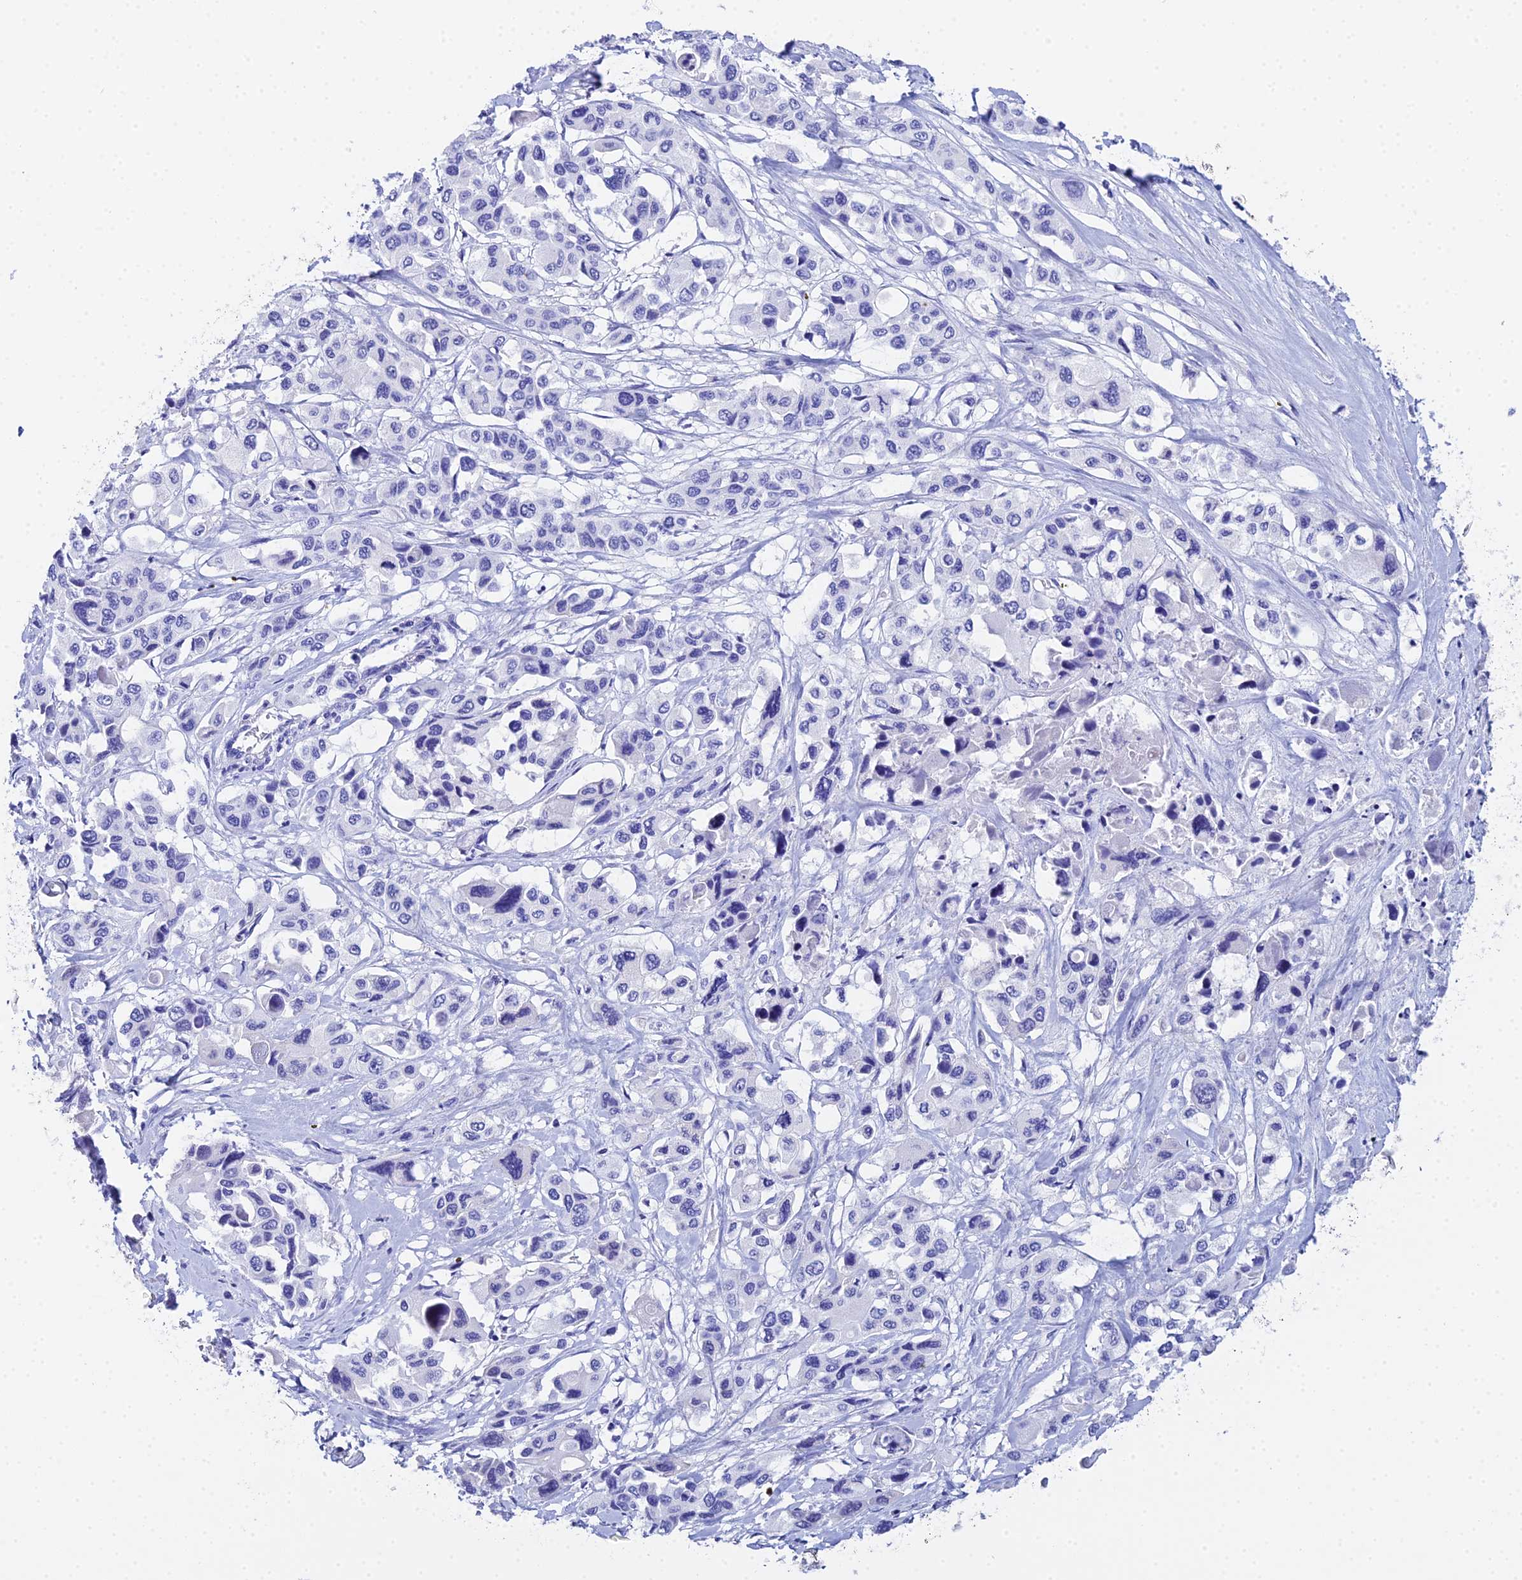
{"staining": {"intensity": "negative", "quantity": "none", "location": "none"}, "tissue": "pancreatic cancer", "cell_type": "Tumor cells", "image_type": "cancer", "snomed": [{"axis": "morphology", "description": "Adenocarcinoma, NOS"}, {"axis": "topography", "description": "Pancreas"}], "caption": "An image of adenocarcinoma (pancreatic) stained for a protein displays no brown staining in tumor cells.", "gene": "CELA3A", "patient": {"sex": "male", "age": 92}}